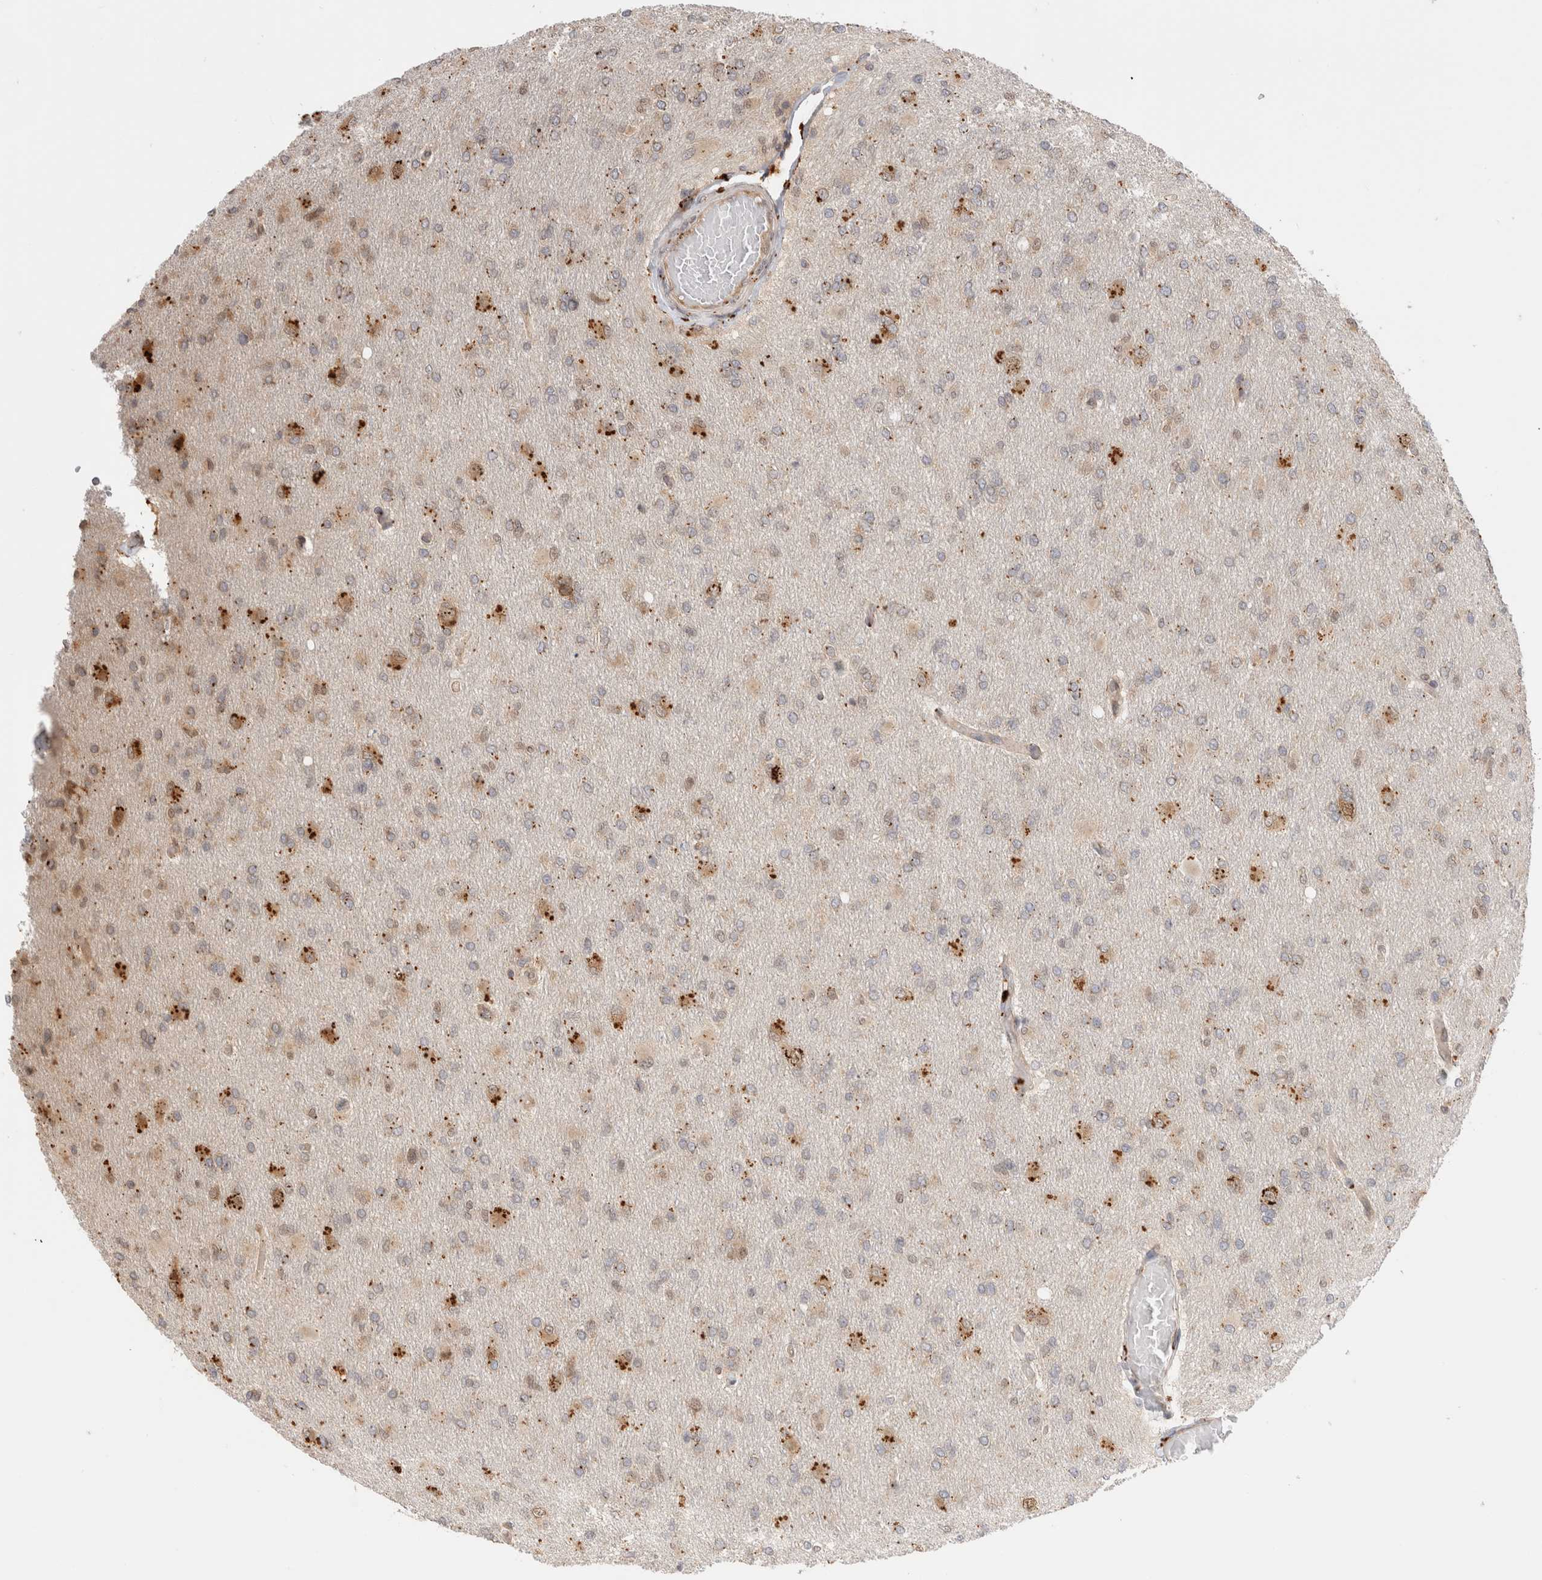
{"staining": {"intensity": "weak", "quantity": "<25%", "location": "cytoplasmic/membranous"}, "tissue": "glioma", "cell_type": "Tumor cells", "image_type": "cancer", "snomed": [{"axis": "morphology", "description": "Glioma, malignant, High grade"}, {"axis": "topography", "description": "Cerebral cortex"}], "caption": "This is an IHC image of malignant glioma (high-grade). There is no staining in tumor cells.", "gene": "ACTL9", "patient": {"sex": "female", "age": 36}}